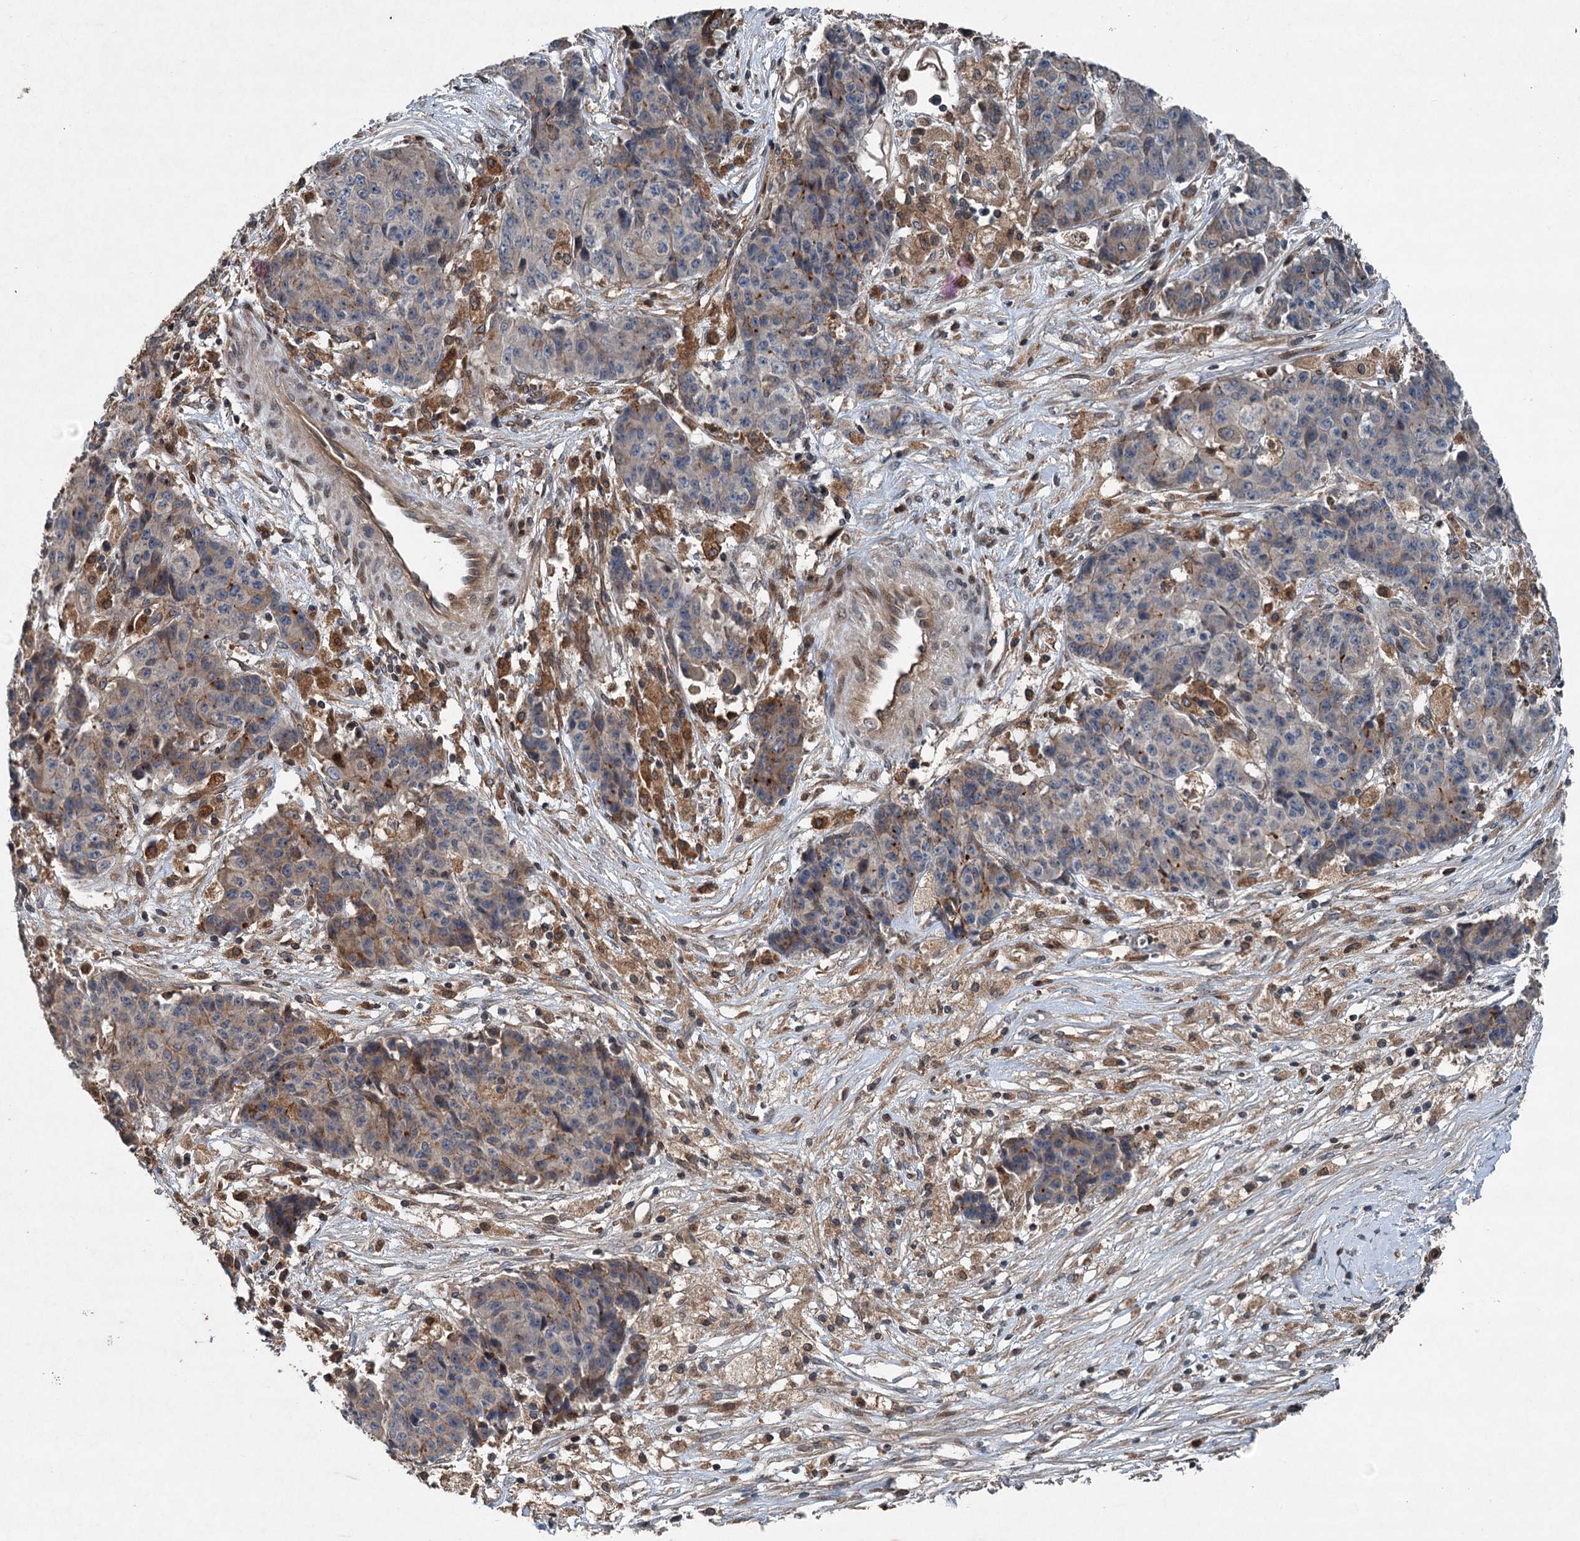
{"staining": {"intensity": "weak", "quantity": "25%-75%", "location": "cytoplasmic/membranous,nuclear"}, "tissue": "ovarian cancer", "cell_type": "Tumor cells", "image_type": "cancer", "snomed": [{"axis": "morphology", "description": "Carcinoma, endometroid"}, {"axis": "topography", "description": "Ovary"}], "caption": "Protein expression analysis of ovarian cancer reveals weak cytoplasmic/membranous and nuclear staining in approximately 25%-75% of tumor cells. The staining is performed using DAB (3,3'-diaminobenzidine) brown chromogen to label protein expression. The nuclei are counter-stained blue using hematoxylin.", "gene": "TAPBPL", "patient": {"sex": "female", "age": 42}}